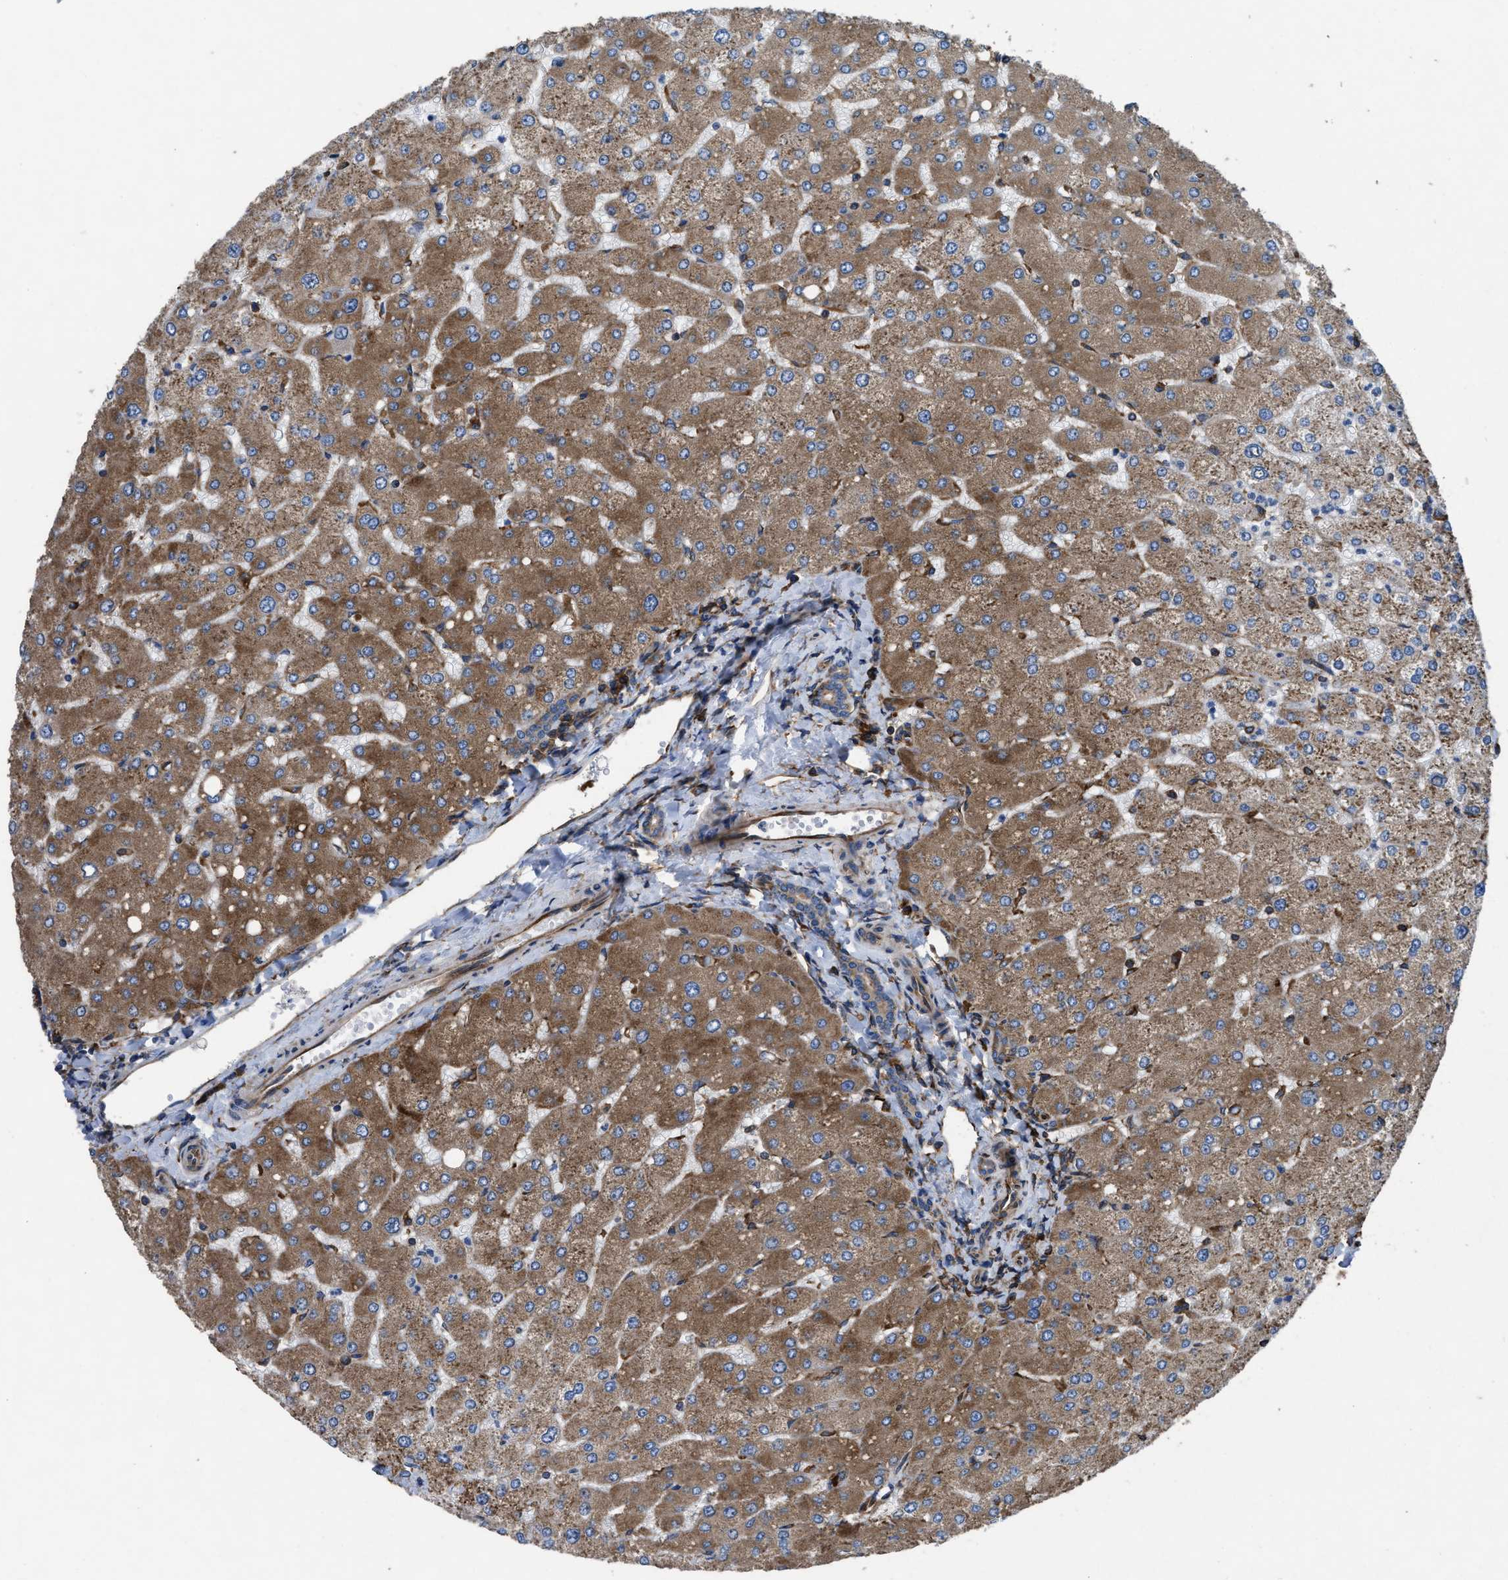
{"staining": {"intensity": "moderate", "quantity": ">75%", "location": "cytoplasmic/membranous"}, "tissue": "liver", "cell_type": "Cholangiocytes", "image_type": "normal", "snomed": [{"axis": "morphology", "description": "Normal tissue, NOS"}, {"axis": "topography", "description": "Liver"}], "caption": "The immunohistochemical stain highlights moderate cytoplasmic/membranous staining in cholangiocytes of unremarkable liver. Using DAB (brown) and hematoxylin (blue) stains, captured at high magnification using brightfield microscopy.", "gene": "CAPRIN1", "patient": {"sex": "male", "age": 55}}